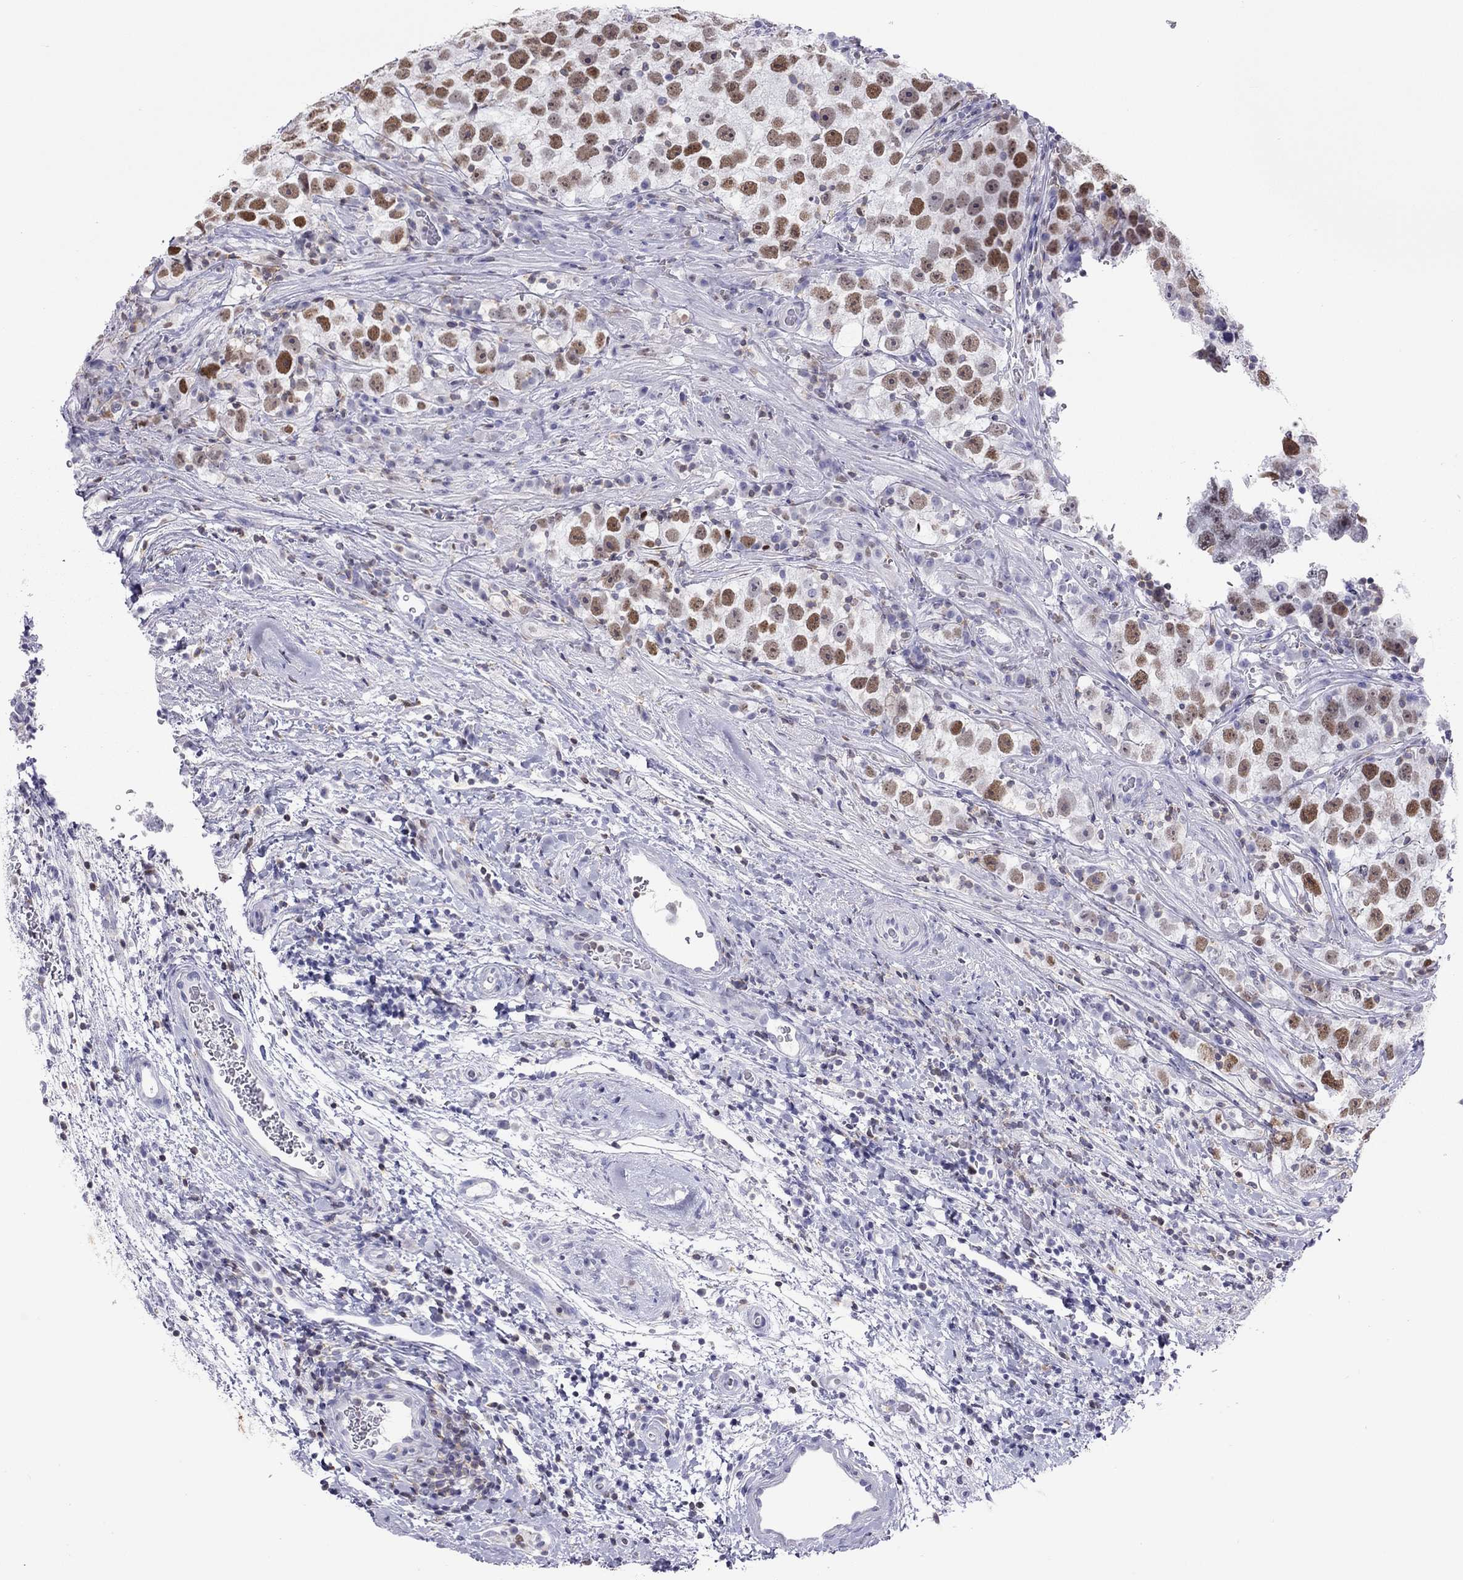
{"staining": {"intensity": "strong", "quantity": ">75%", "location": "nuclear"}, "tissue": "testis cancer", "cell_type": "Tumor cells", "image_type": "cancer", "snomed": [{"axis": "morphology", "description": "Normal tissue, NOS"}, {"axis": "morphology", "description": "Seminoma, NOS"}, {"axis": "topography", "description": "Testis"}], "caption": "Human seminoma (testis) stained with a protein marker shows strong staining in tumor cells.", "gene": "STAG3", "patient": {"sex": "male", "age": 31}}